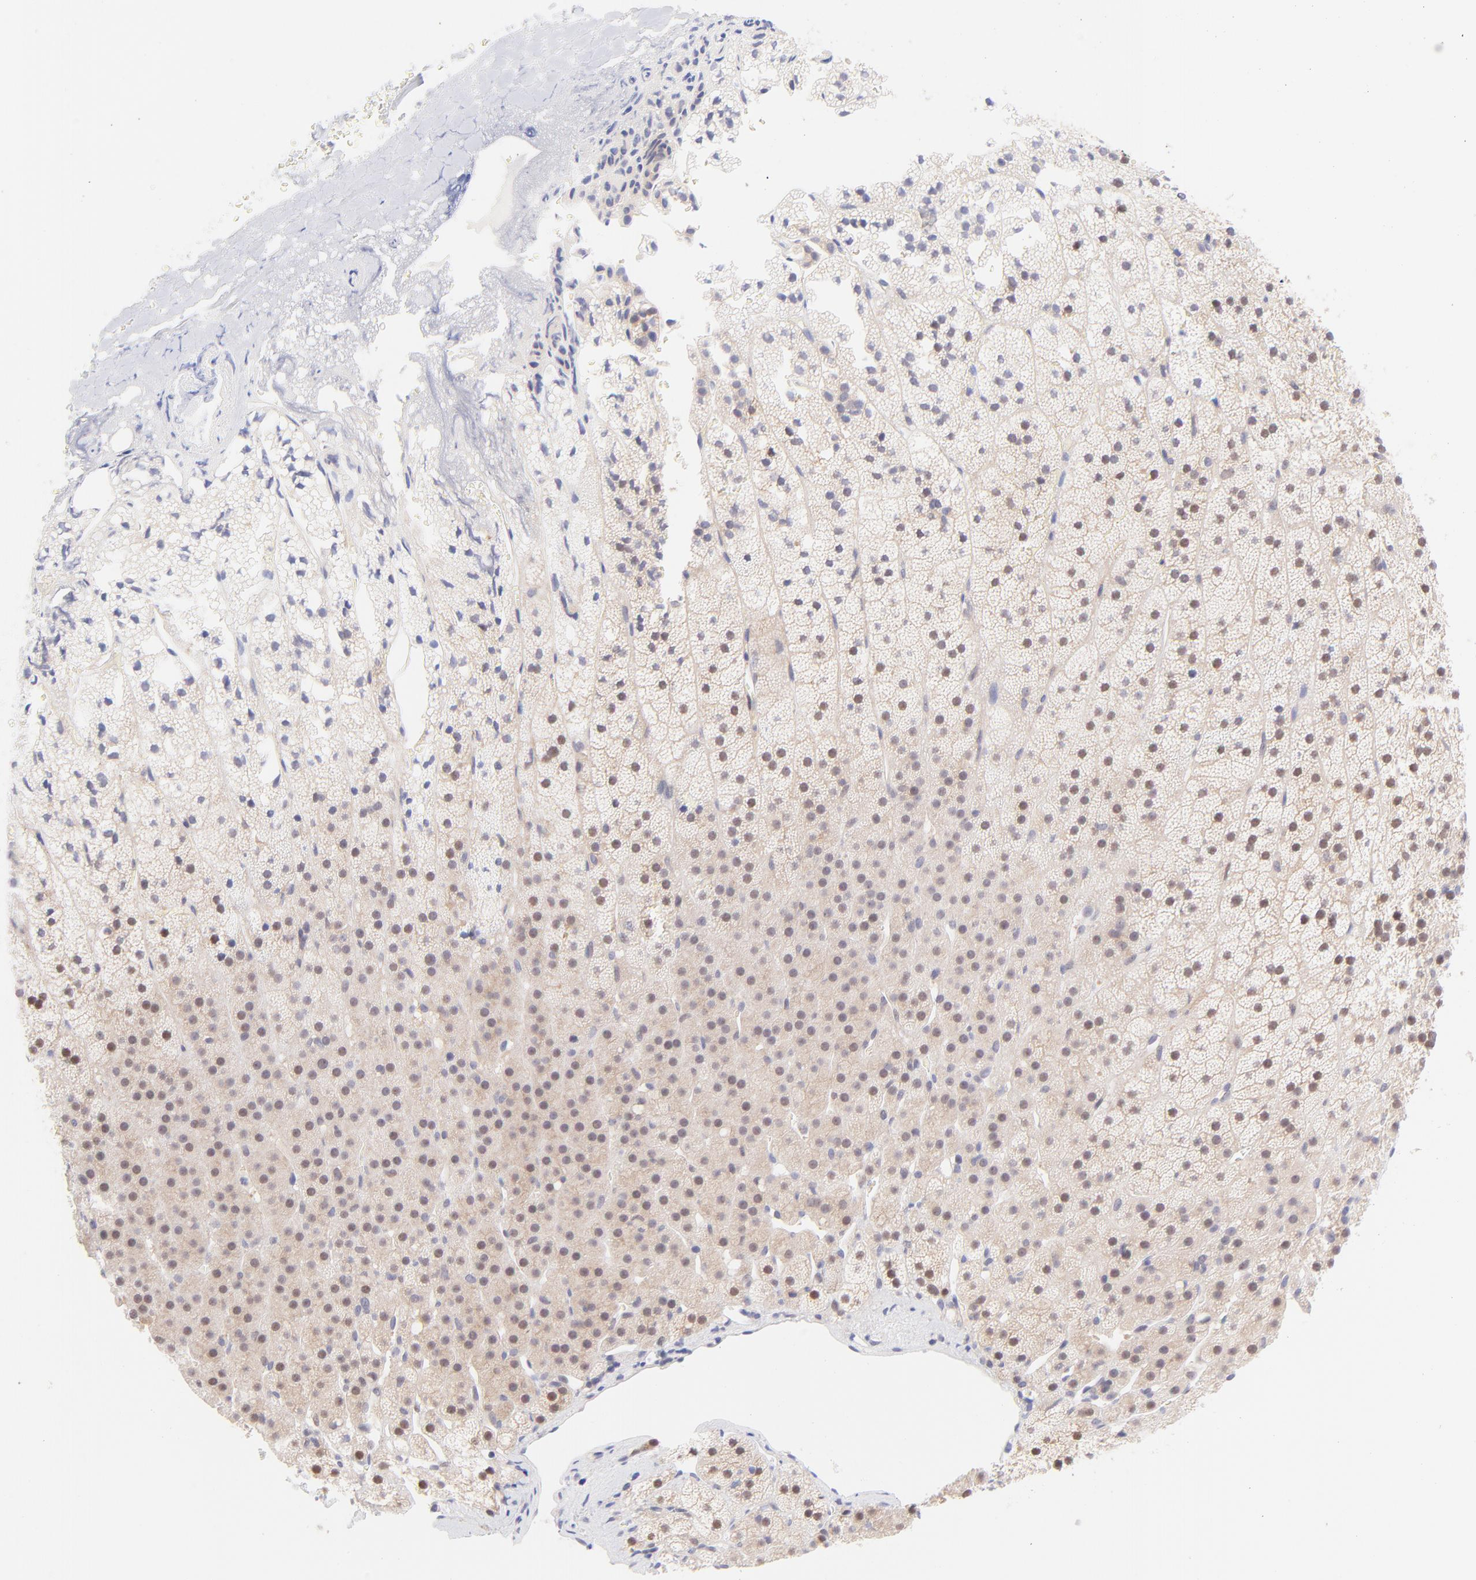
{"staining": {"intensity": "weak", "quantity": "25%-75%", "location": "cytoplasmic/membranous,nuclear"}, "tissue": "adrenal gland", "cell_type": "Glandular cells", "image_type": "normal", "snomed": [{"axis": "morphology", "description": "Normal tissue, NOS"}, {"axis": "topography", "description": "Adrenal gland"}], "caption": "Immunohistochemistry staining of unremarkable adrenal gland, which exhibits low levels of weak cytoplasmic/membranous,nuclear positivity in approximately 25%-75% of glandular cells indicating weak cytoplasmic/membranous,nuclear protein positivity. The staining was performed using DAB (3,3'-diaminobenzidine) (brown) for protein detection and nuclei were counterstained in hematoxylin (blue).", "gene": "PBDC1", "patient": {"sex": "male", "age": 35}}